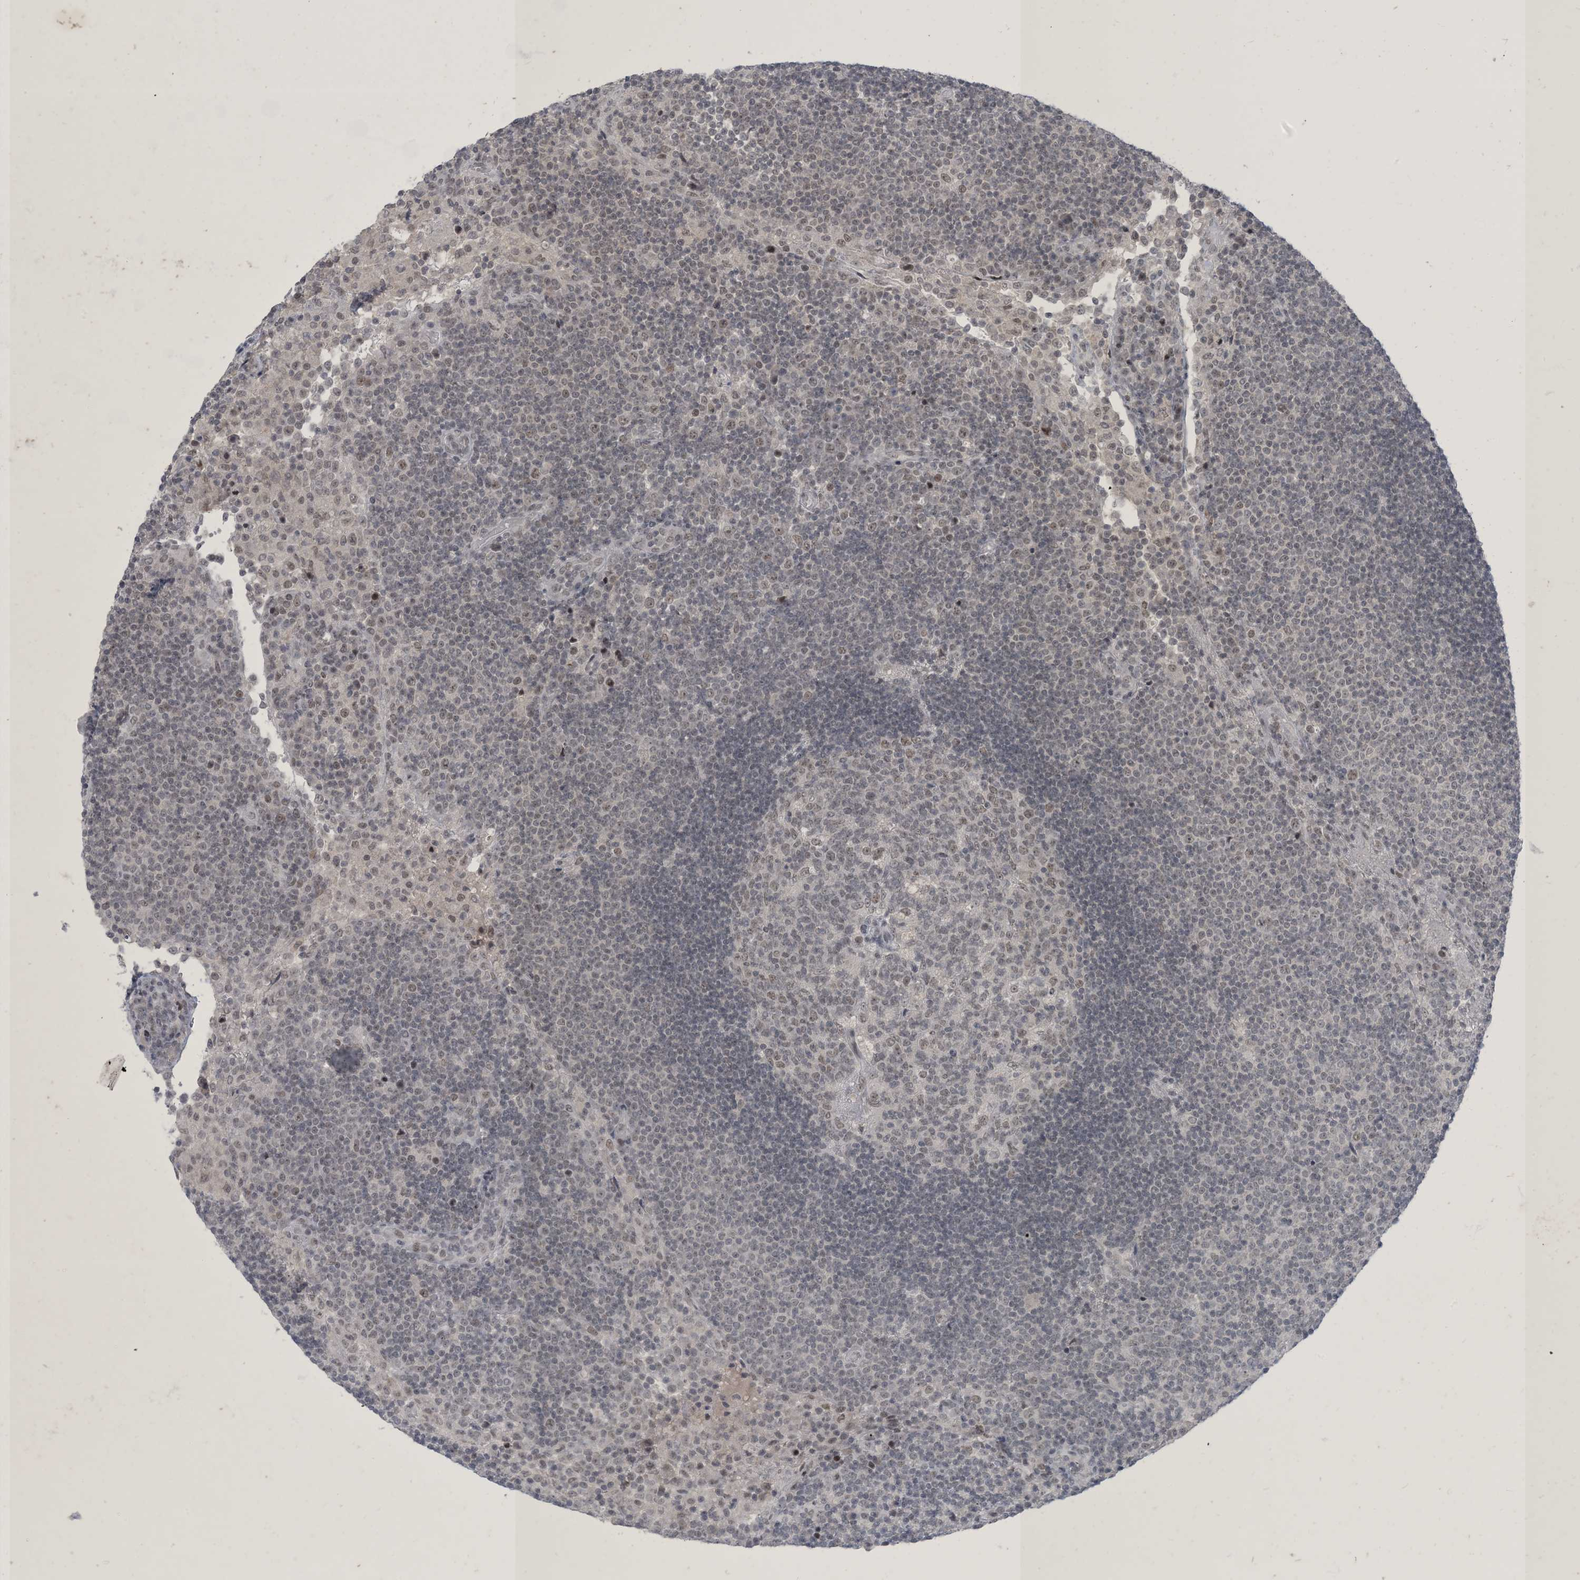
{"staining": {"intensity": "weak", "quantity": "<25%", "location": "nuclear"}, "tissue": "lymph node", "cell_type": "Germinal center cells", "image_type": "normal", "snomed": [{"axis": "morphology", "description": "Normal tissue, NOS"}, {"axis": "topography", "description": "Lymph node"}], "caption": "DAB (3,3'-diaminobenzidine) immunohistochemical staining of unremarkable human lymph node shows no significant staining in germinal center cells.", "gene": "ZNF674", "patient": {"sex": "female", "age": 53}}